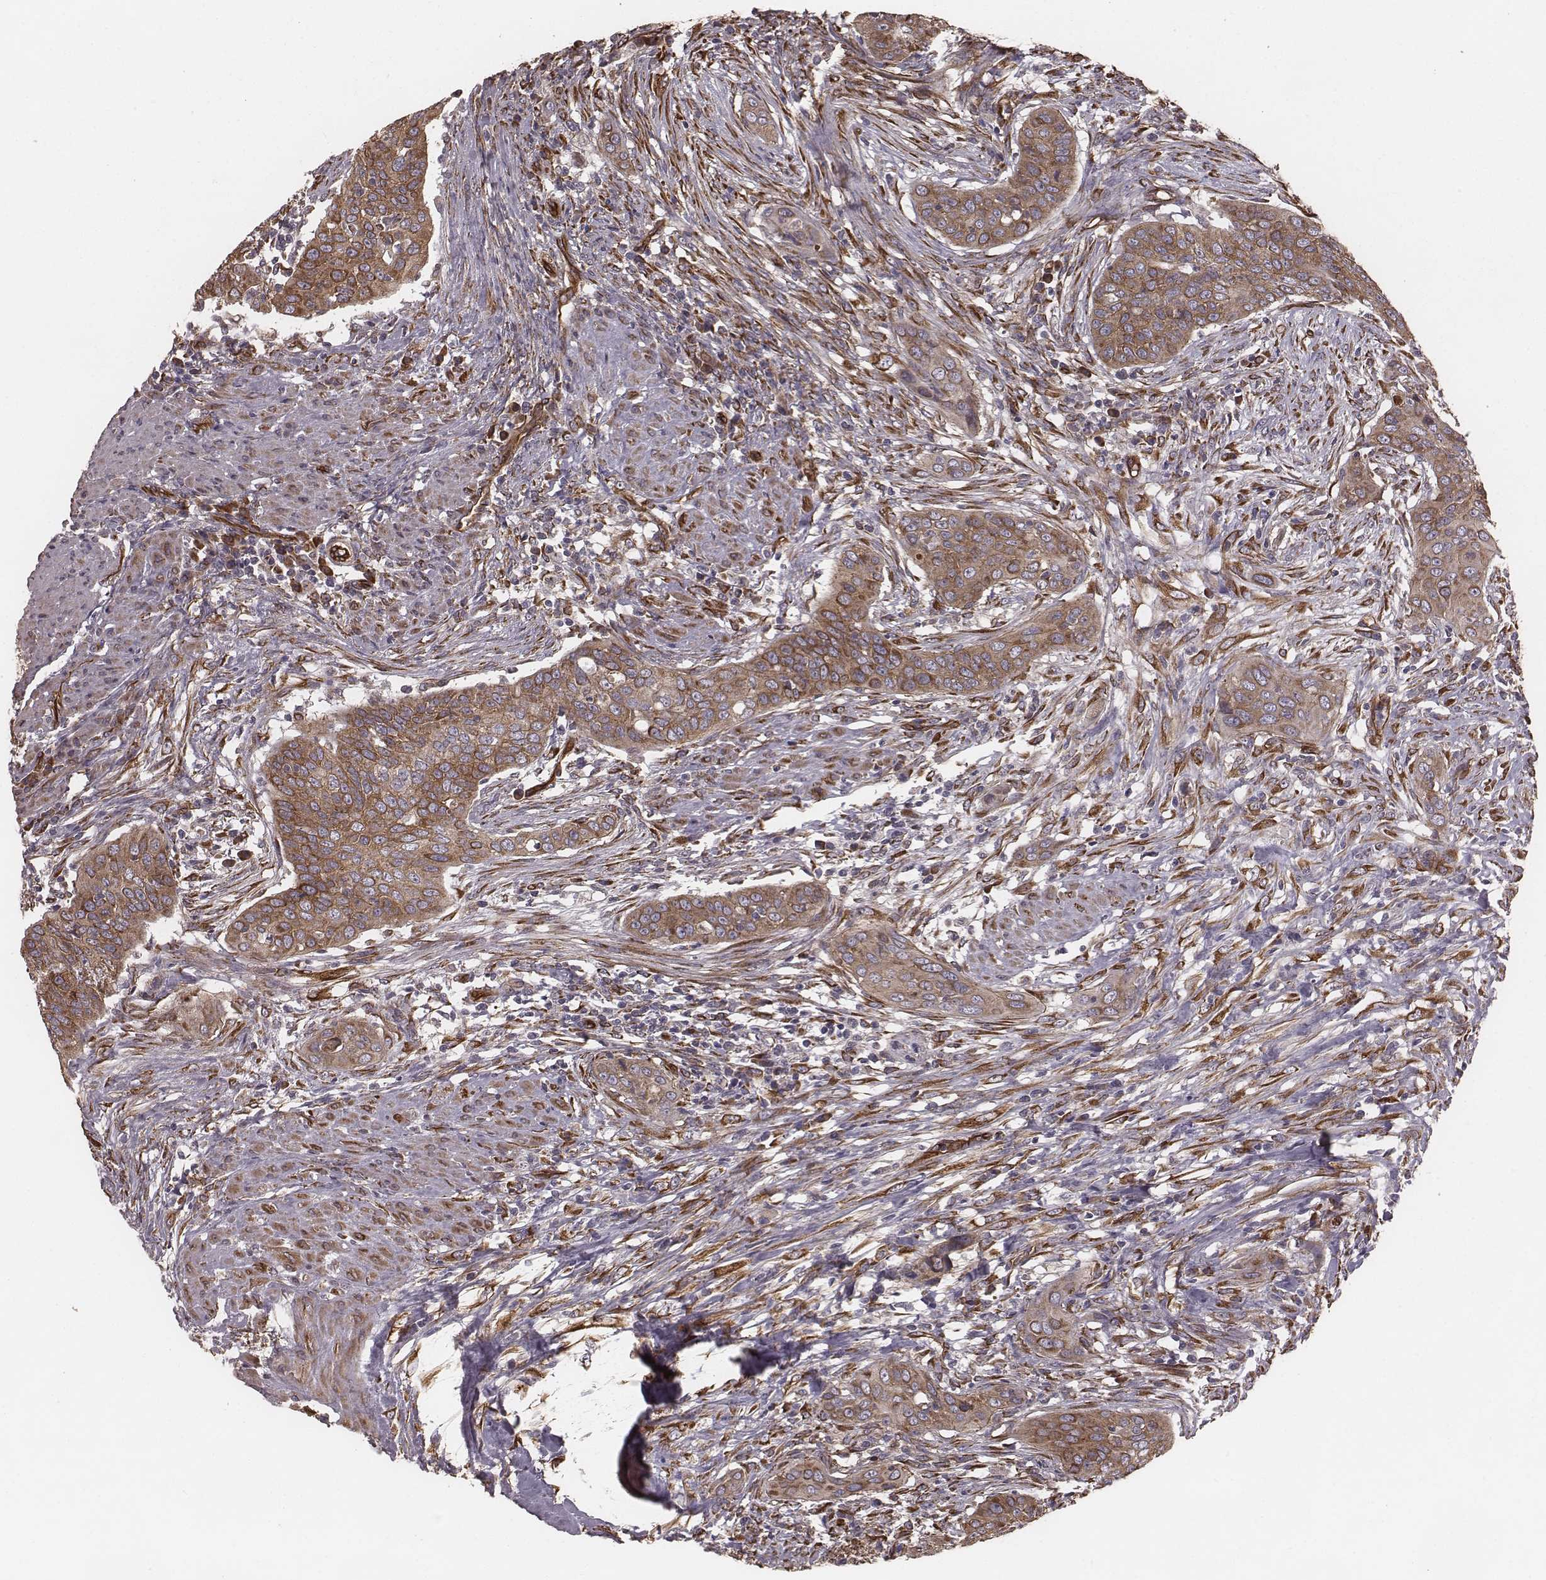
{"staining": {"intensity": "moderate", "quantity": ">75%", "location": "cytoplasmic/membranous"}, "tissue": "urothelial cancer", "cell_type": "Tumor cells", "image_type": "cancer", "snomed": [{"axis": "morphology", "description": "Urothelial carcinoma, High grade"}, {"axis": "topography", "description": "Urinary bladder"}], "caption": "Protein expression analysis of human urothelial cancer reveals moderate cytoplasmic/membranous positivity in approximately >75% of tumor cells.", "gene": "PALMD", "patient": {"sex": "male", "age": 82}}